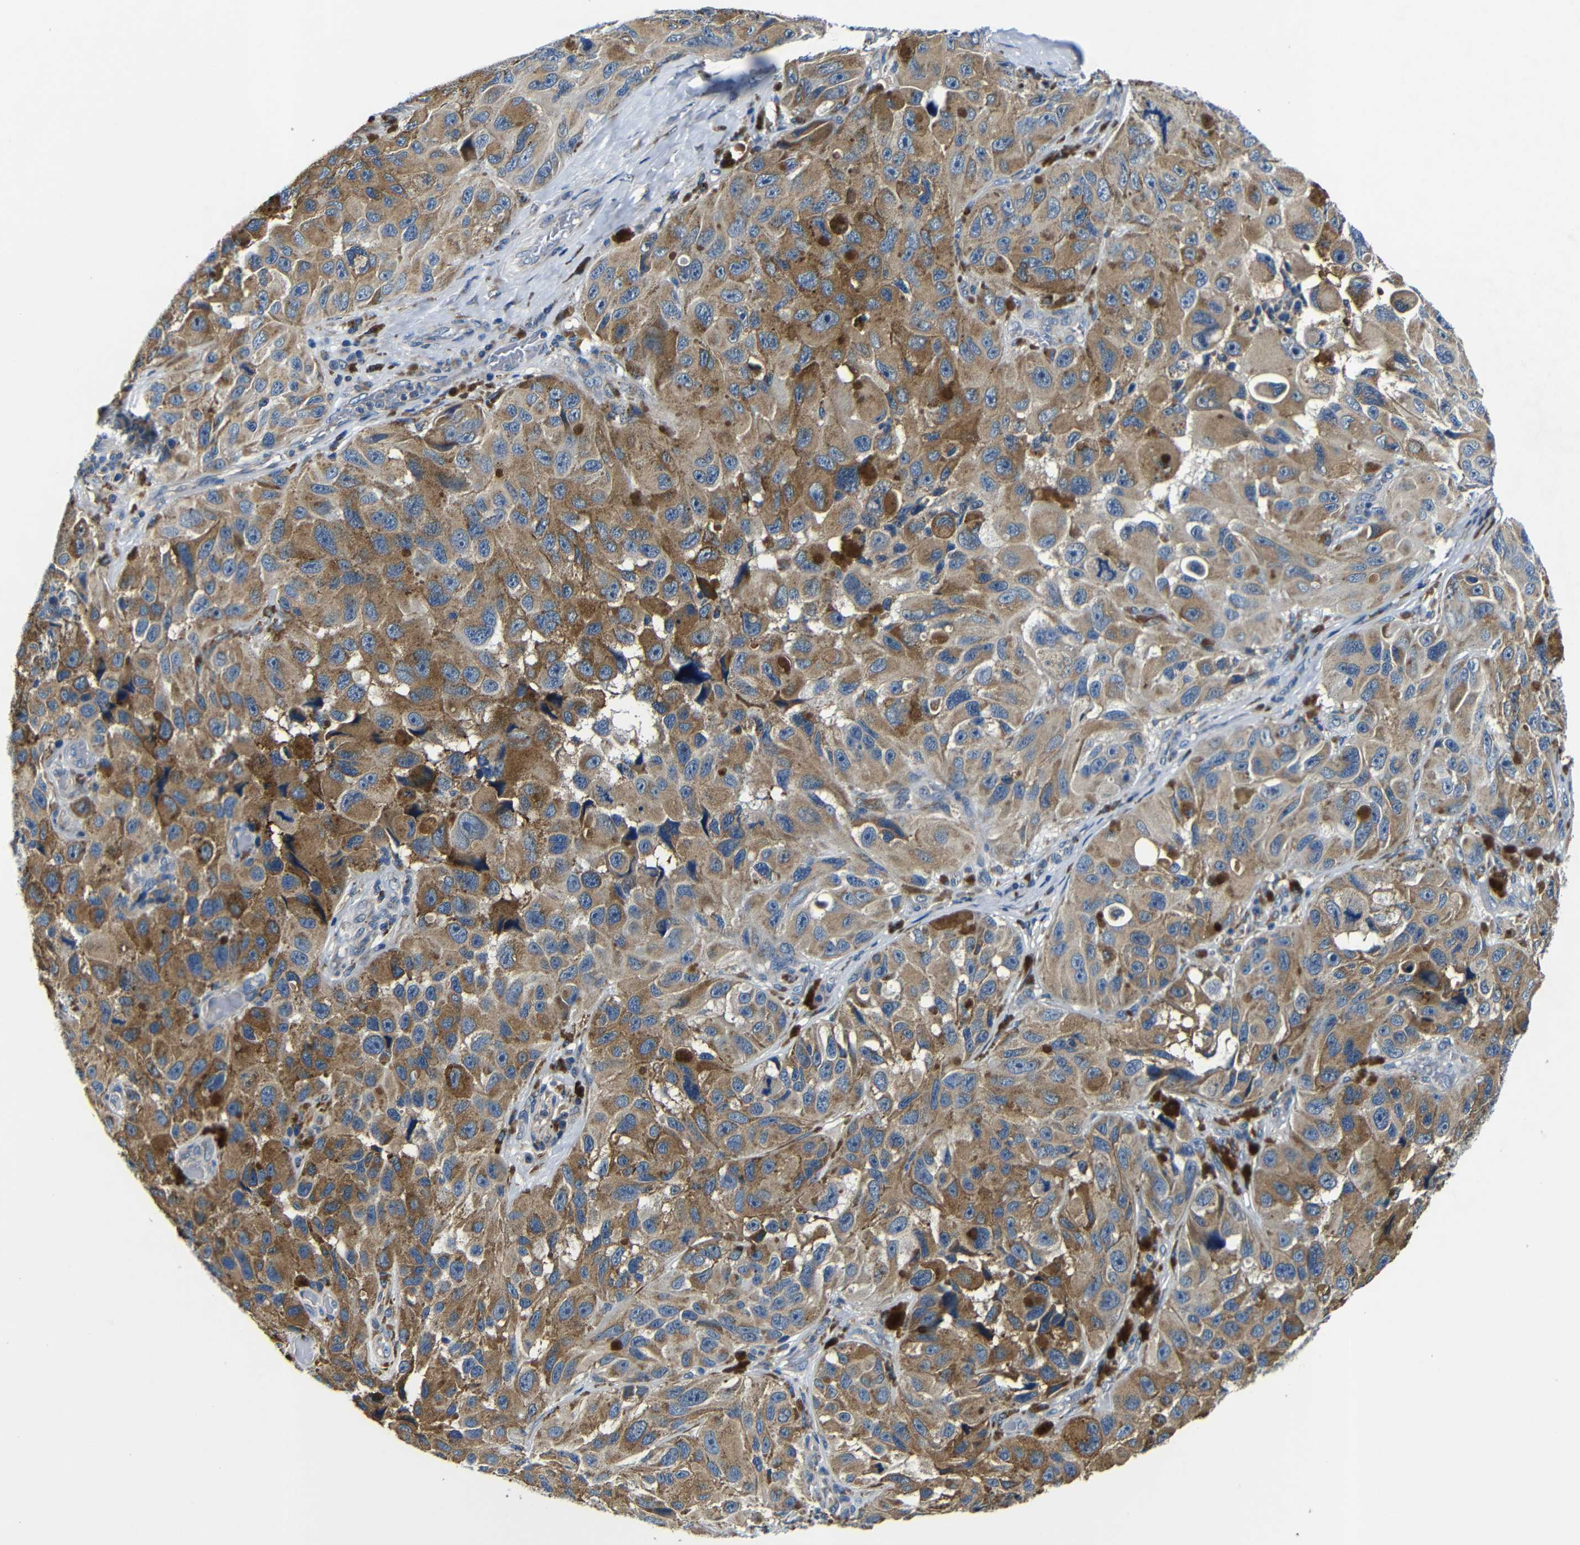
{"staining": {"intensity": "moderate", "quantity": ">75%", "location": "cytoplasmic/membranous"}, "tissue": "melanoma", "cell_type": "Tumor cells", "image_type": "cancer", "snomed": [{"axis": "morphology", "description": "Malignant melanoma, NOS"}, {"axis": "topography", "description": "Skin"}], "caption": "An immunohistochemistry (IHC) photomicrograph of neoplastic tissue is shown. Protein staining in brown shows moderate cytoplasmic/membranous positivity in malignant melanoma within tumor cells.", "gene": "FKBP14", "patient": {"sex": "female", "age": 73}}